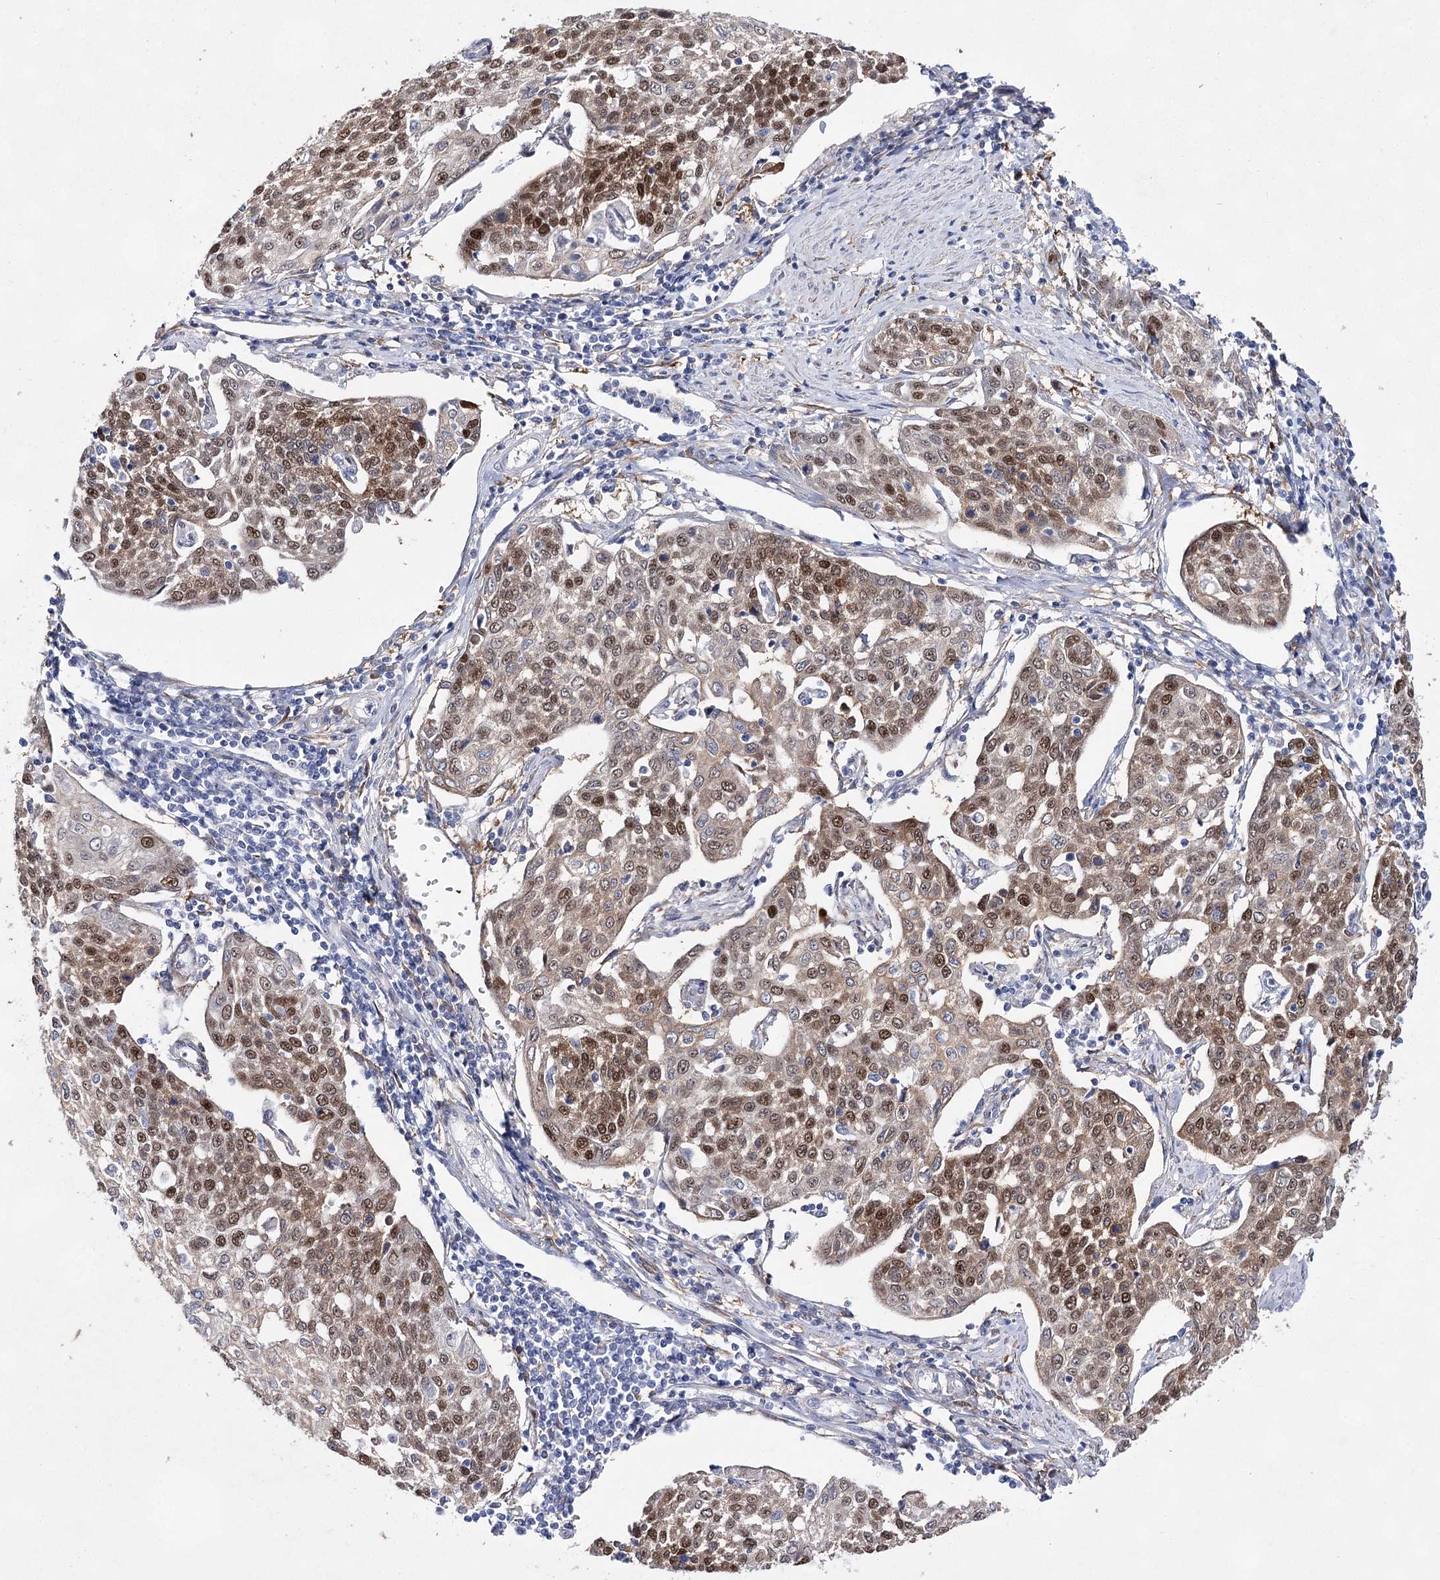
{"staining": {"intensity": "moderate", "quantity": ">75%", "location": "nuclear"}, "tissue": "cervical cancer", "cell_type": "Tumor cells", "image_type": "cancer", "snomed": [{"axis": "morphology", "description": "Squamous cell carcinoma, NOS"}, {"axis": "topography", "description": "Cervix"}], "caption": "High-power microscopy captured an immunohistochemistry image of cervical cancer (squamous cell carcinoma), revealing moderate nuclear staining in approximately >75% of tumor cells. The protein is stained brown, and the nuclei are stained in blue (DAB IHC with brightfield microscopy, high magnification).", "gene": "UGDH", "patient": {"sex": "female", "age": 34}}